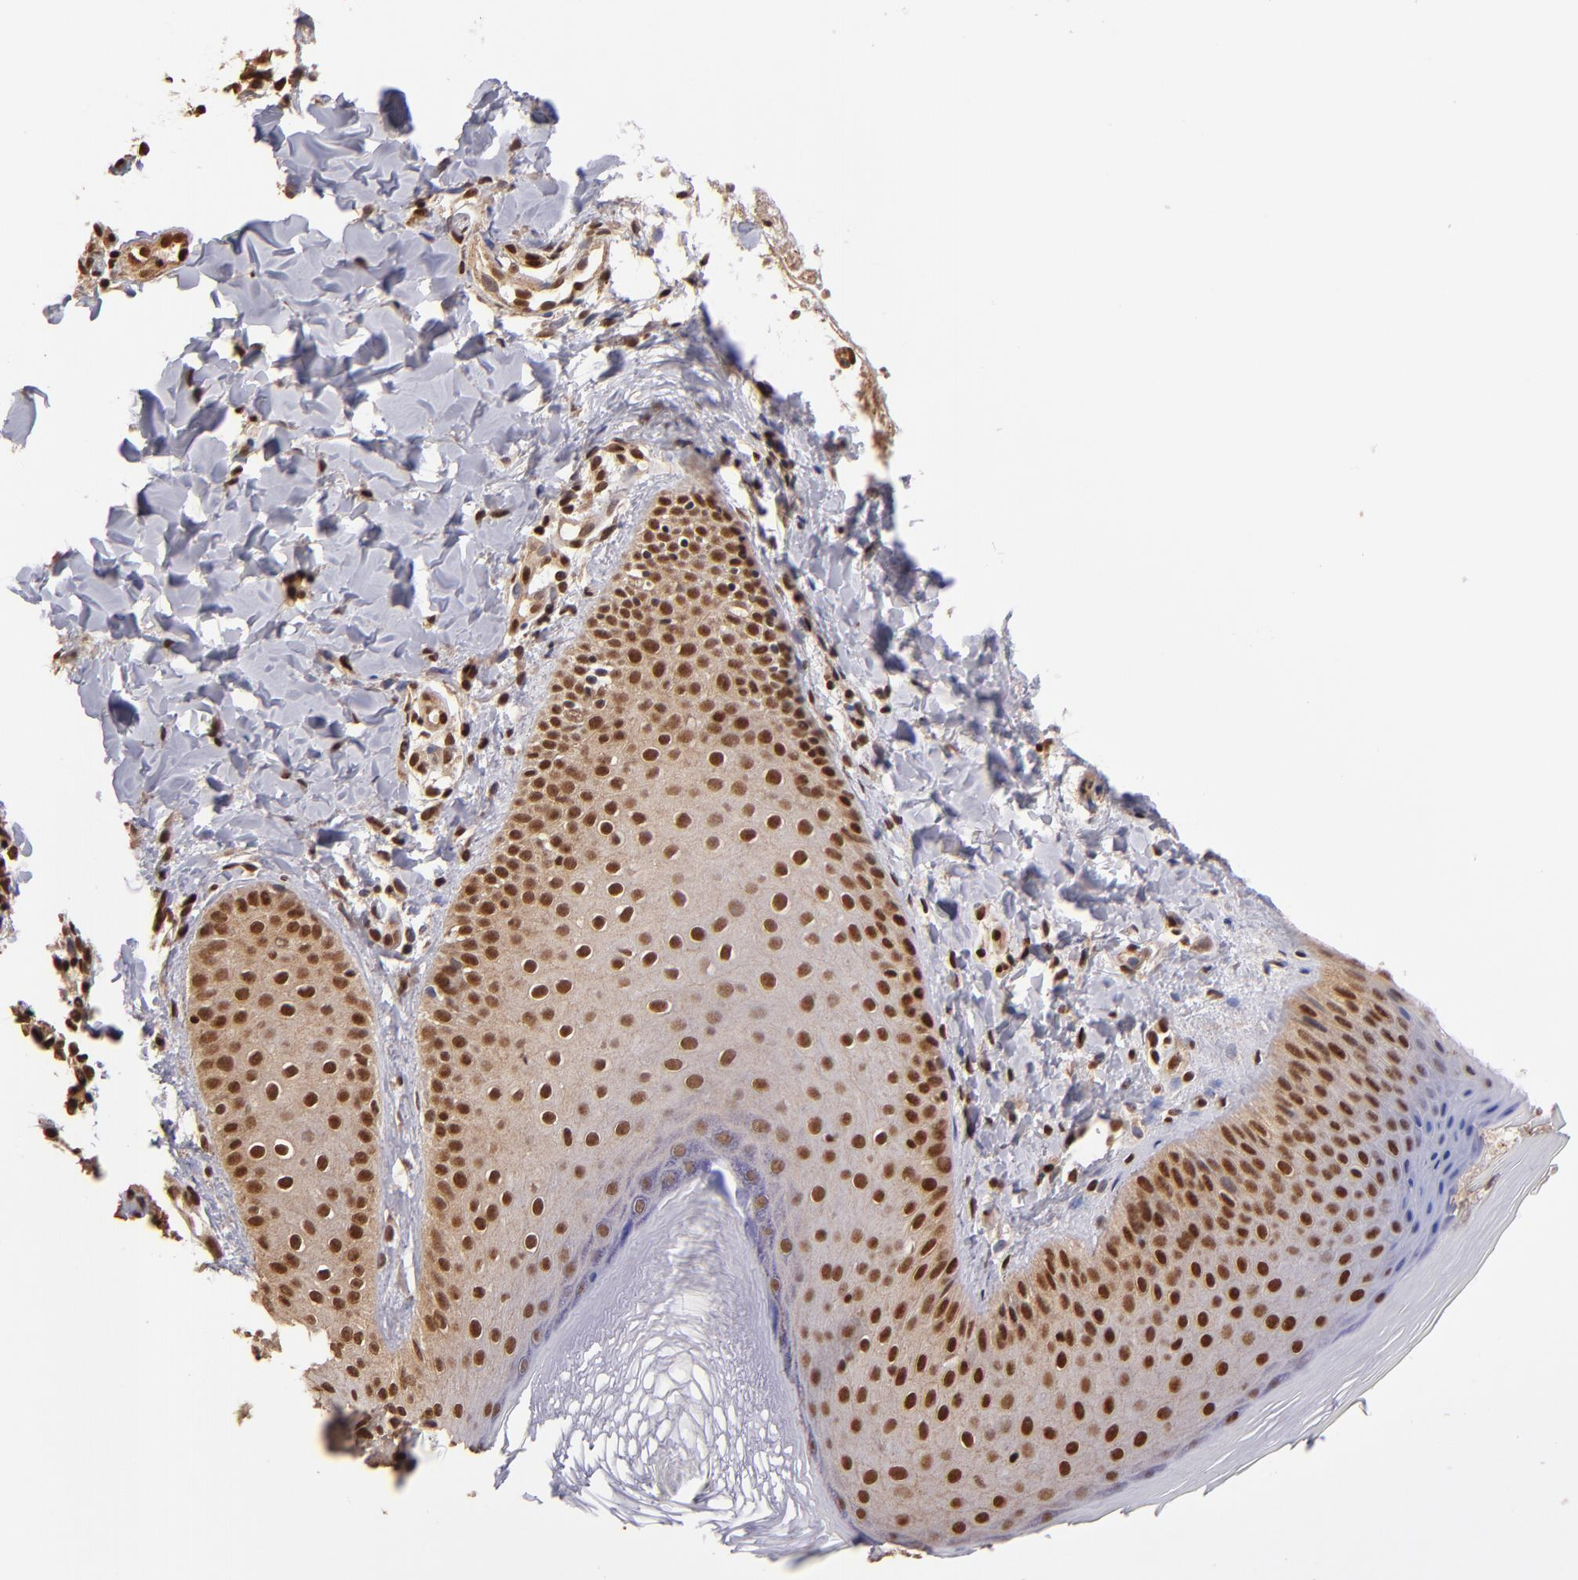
{"staining": {"intensity": "strong", "quantity": ">75%", "location": "nuclear"}, "tissue": "skin", "cell_type": "Epidermal cells", "image_type": "normal", "snomed": [{"axis": "morphology", "description": "Normal tissue, NOS"}, {"axis": "morphology", "description": "Inflammation, NOS"}, {"axis": "topography", "description": "Soft tissue"}, {"axis": "topography", "description": "Anal"}], "caption": "An image of human skin stained for a protein reveals strong nuclear brown staining in epidermal cells.", "gene": "TERF2", "patient": {"sex": "female", "age": 15}}